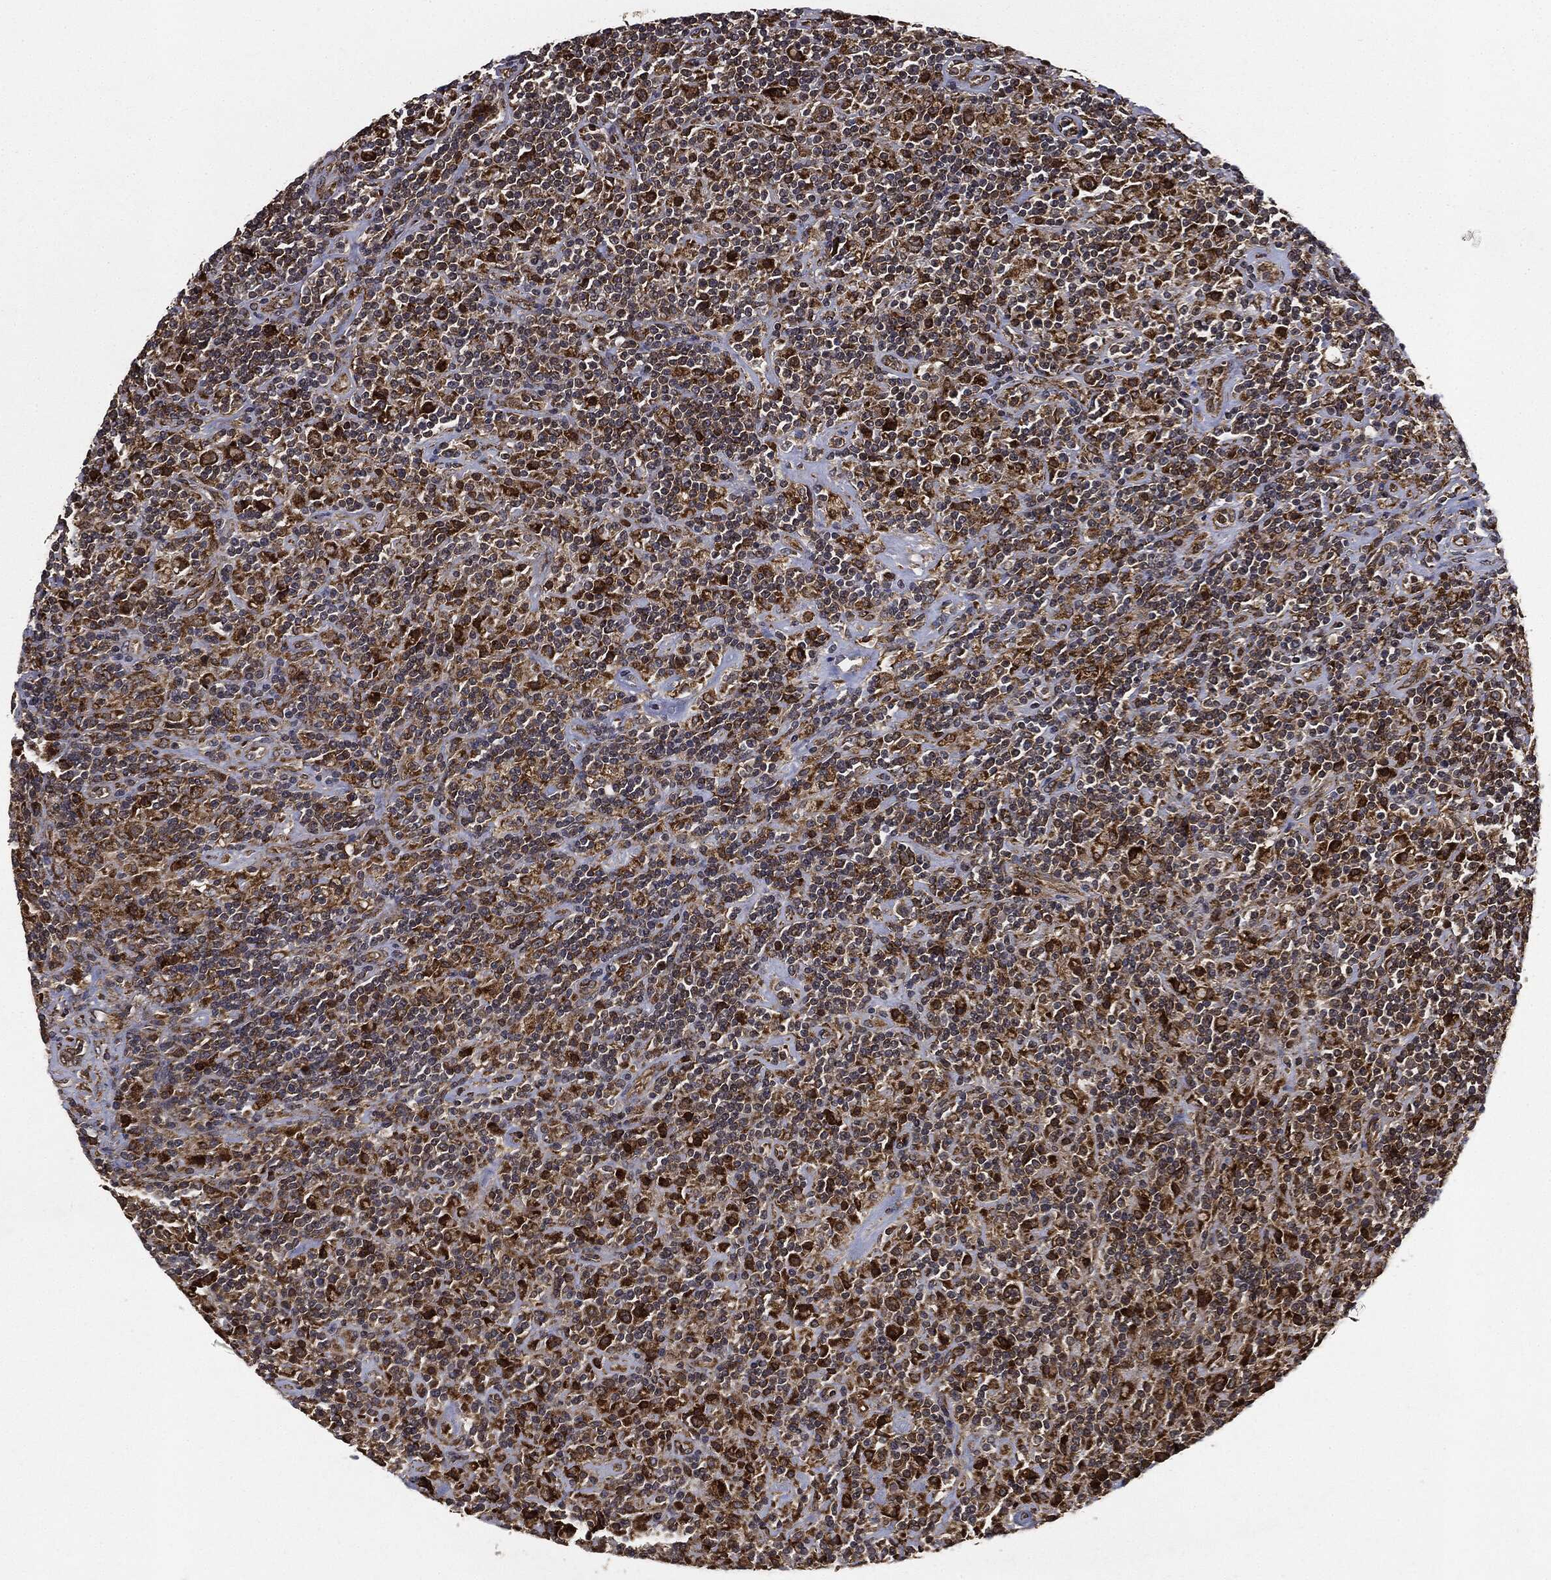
{"staining": {"intensity": "strong", "quantity": "25%-75%", "location": "cytoplasmic/membranous"}, "tissue": "lymphoma", "cell_type": "Tumor cells", "image_type": "cancer", "snomed": [{"axis": "morphology", "description": "Hodgkin's disease, NOS"}, {"axis": "topography", "description": "Lymph node"}], "caption": "This is a micrograph of immunohistochemistry staining of lymphoma, which shows strong staining in the cytoplasmic/membranous of tumor cells.", "gene": "MIER2", "patient": {"sex": "male", "age": 70}}